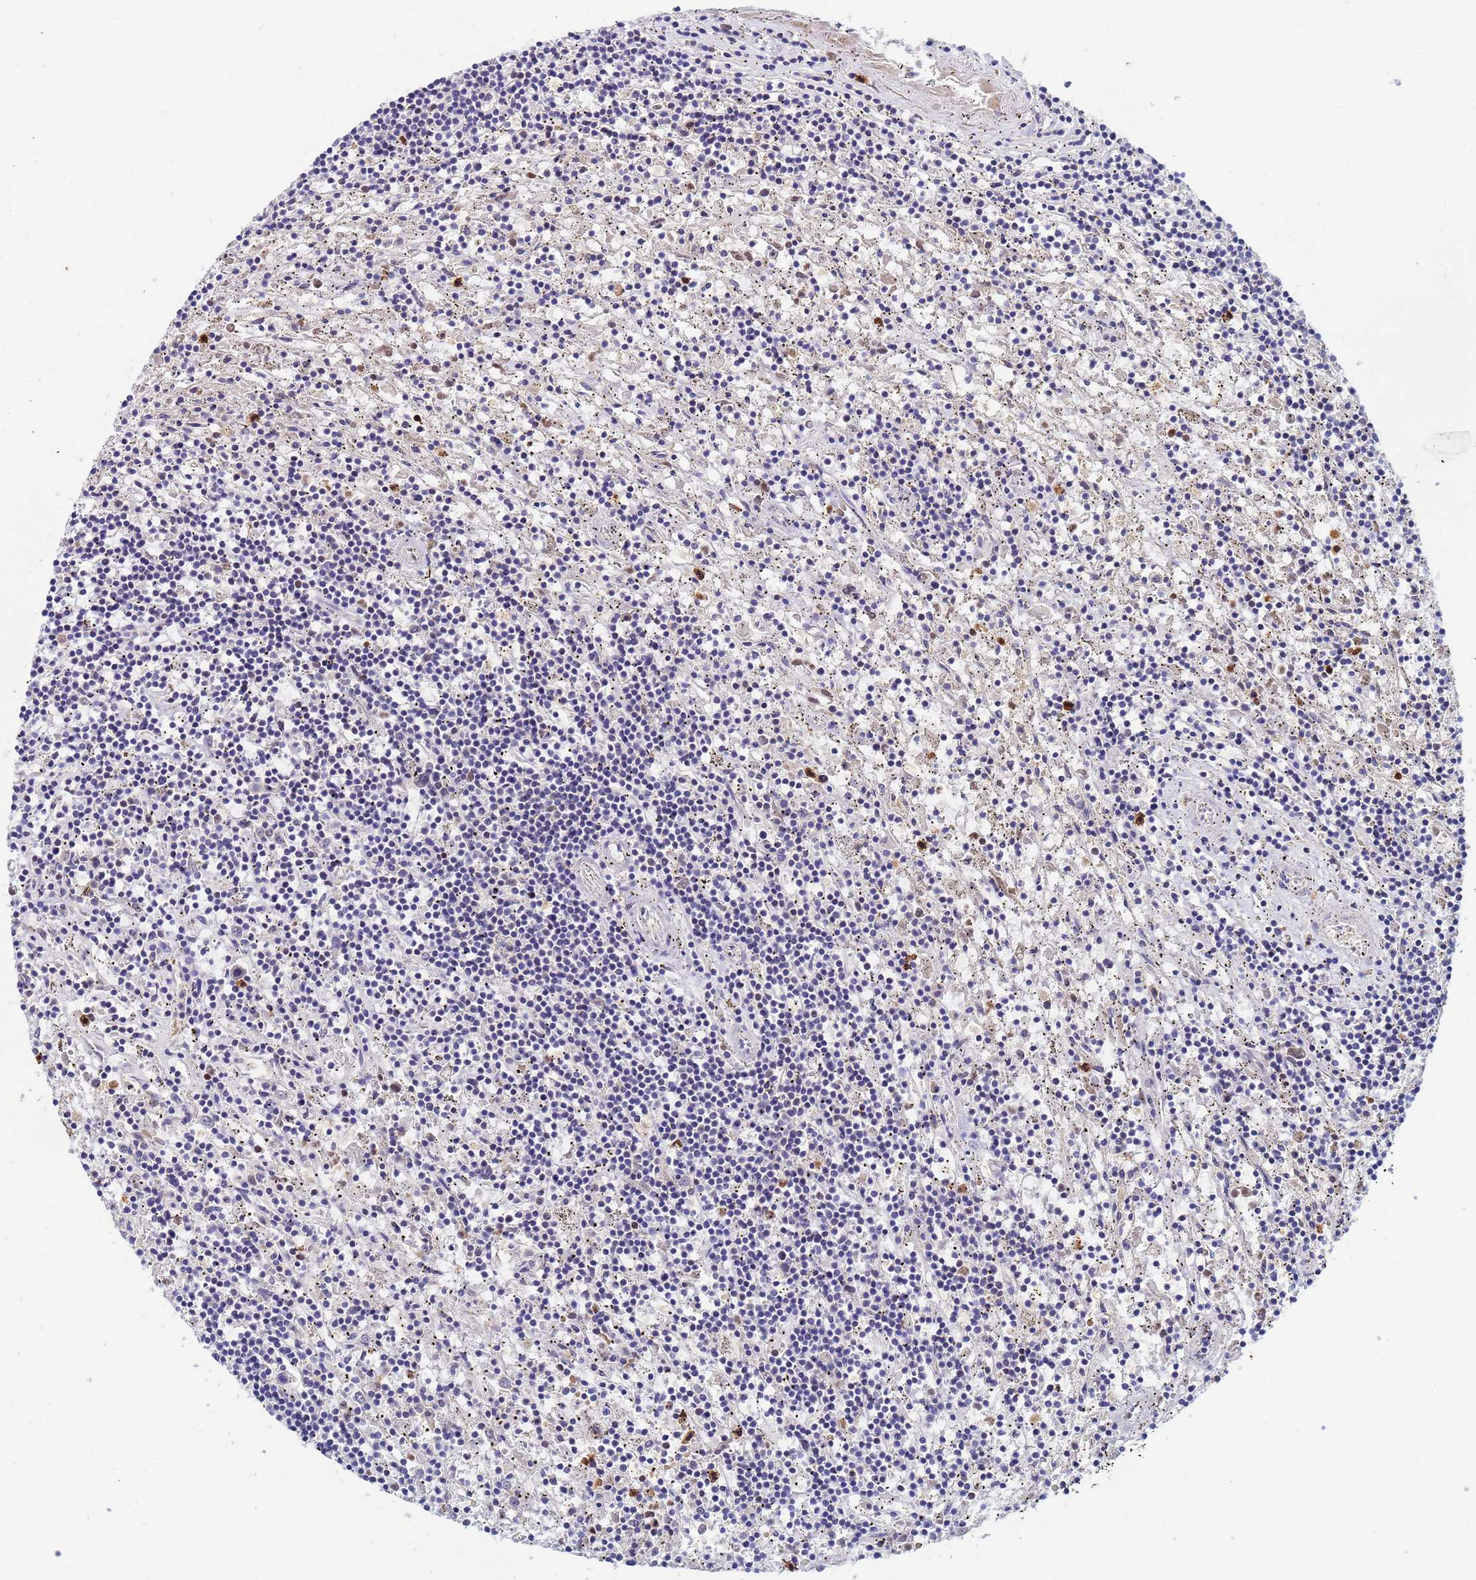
{"staining": {"intensity": "negative", "quantity": "none", "location": "none"}, "tissue": "lymphoma", "cell_type": "Tumor cells", "image_type": "cancer", "snomed": [{"axis": "morphology", "description": "Malignant lymphoma, non-Hodgkin's type, Low grade"}, {"axis": "topography", "description": "Spleen"}], "caption": "A high-resolution histopathology image shows IHC staining of malignant lymphoma, non-Hodgkin's type (low-grade), which displays no significant positivity in tumor cells.", "gene": "TTLL11", "patient": {"sex": "male", "age": 76}}